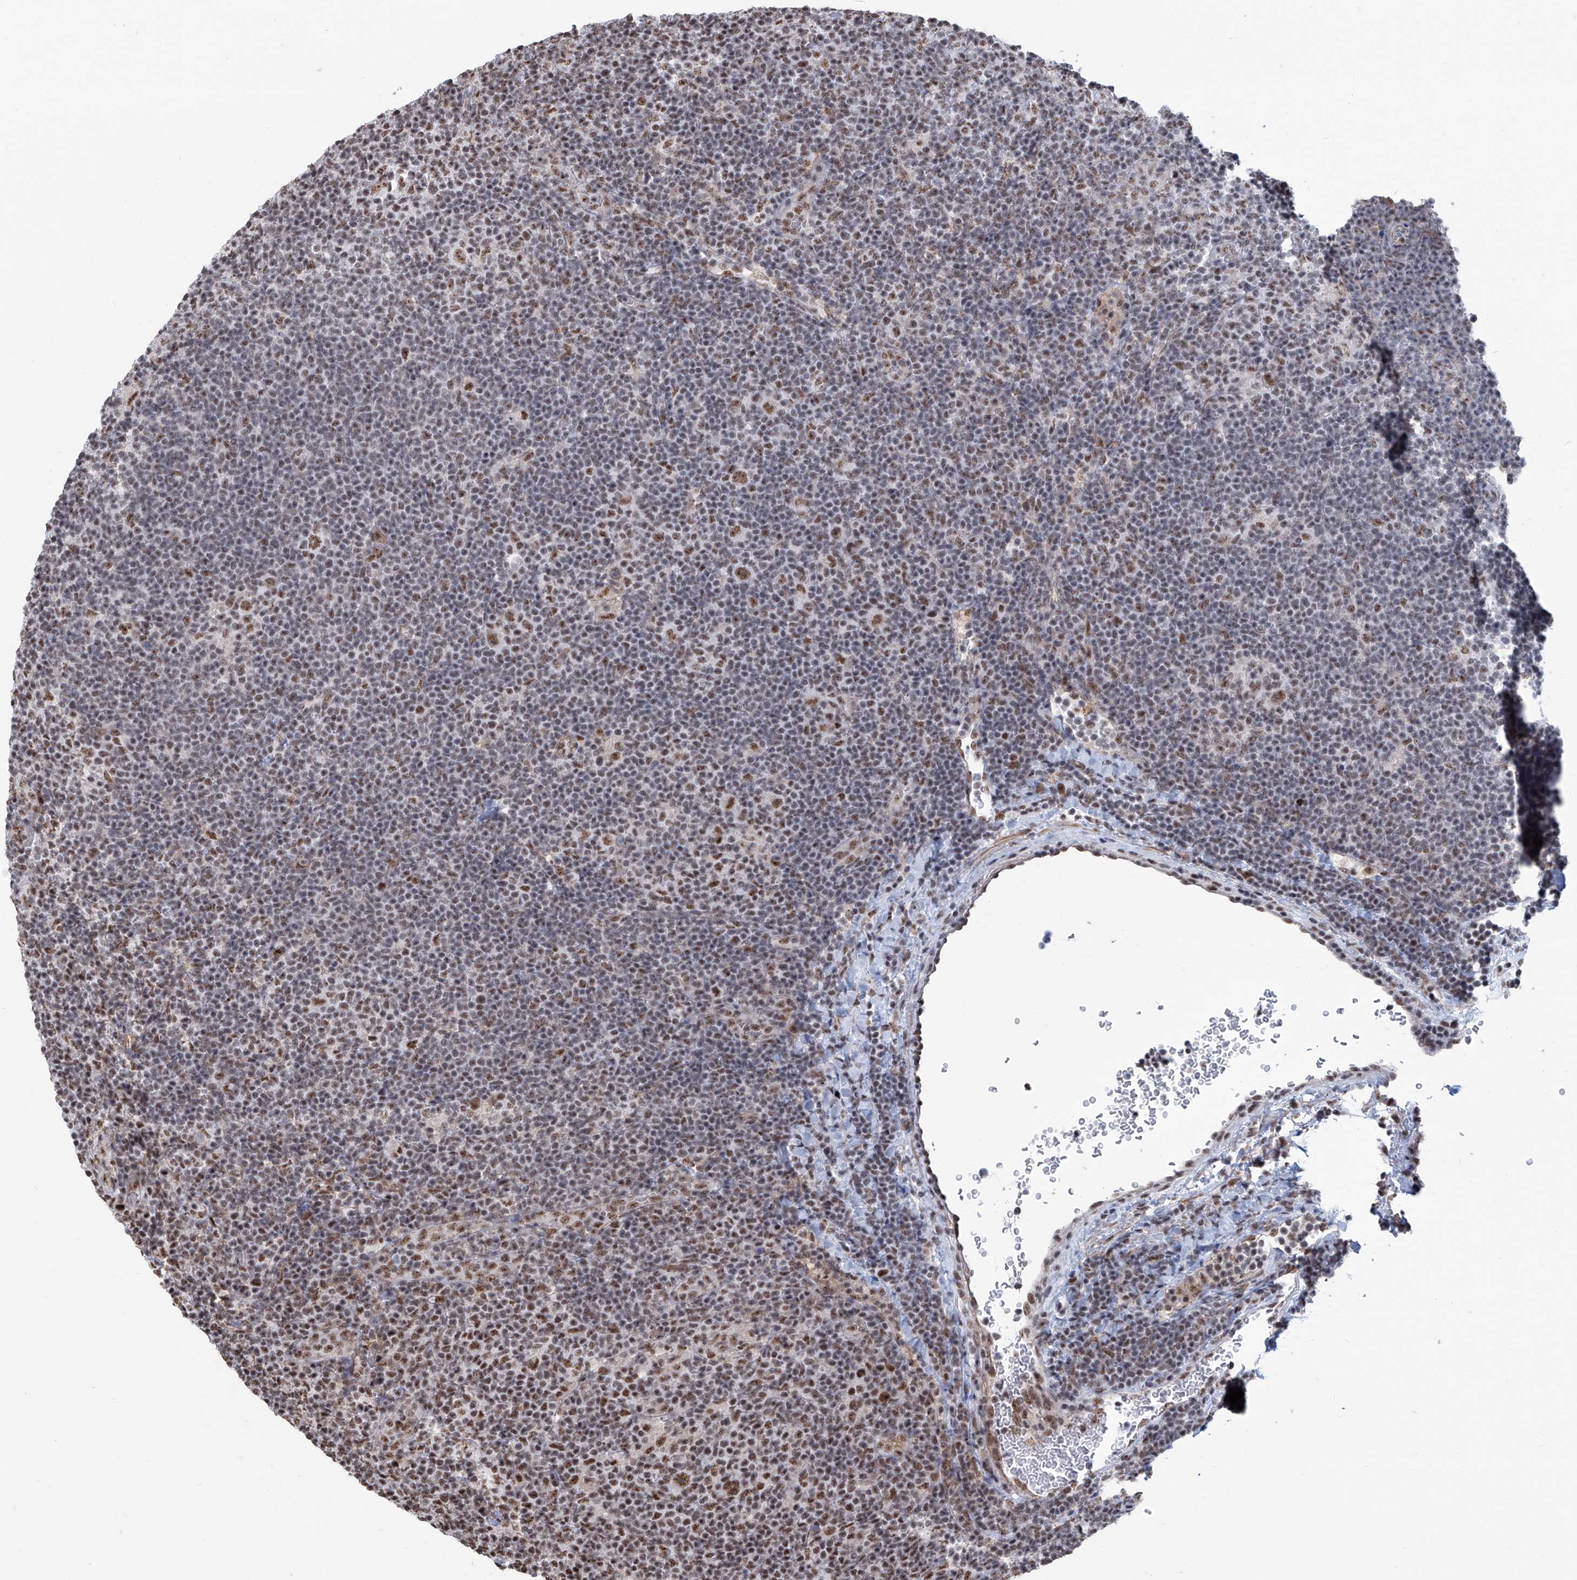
{"staining": {"intensity": "moderate", "quantity": ">75%", "location": "nuclear"}, "tissue": "lymphoma", "cell_type": "Tumor cells", "image_type": "cancer", "snomed": [{"axis": "morphology", "description": "Hodgkin's disease, NOS"}, {"axis": "topography", "description": "Lymph node"}], "caption": "Brown immunohistochemical staining in Hodgkin's disease reveals moderate nuclear positivity in approximately >75% of tumor cells. (IHC, brightfield microscopy, high magnification).", "gene": "FBXL4", "patient": {"sex": "female", "age": 57}}